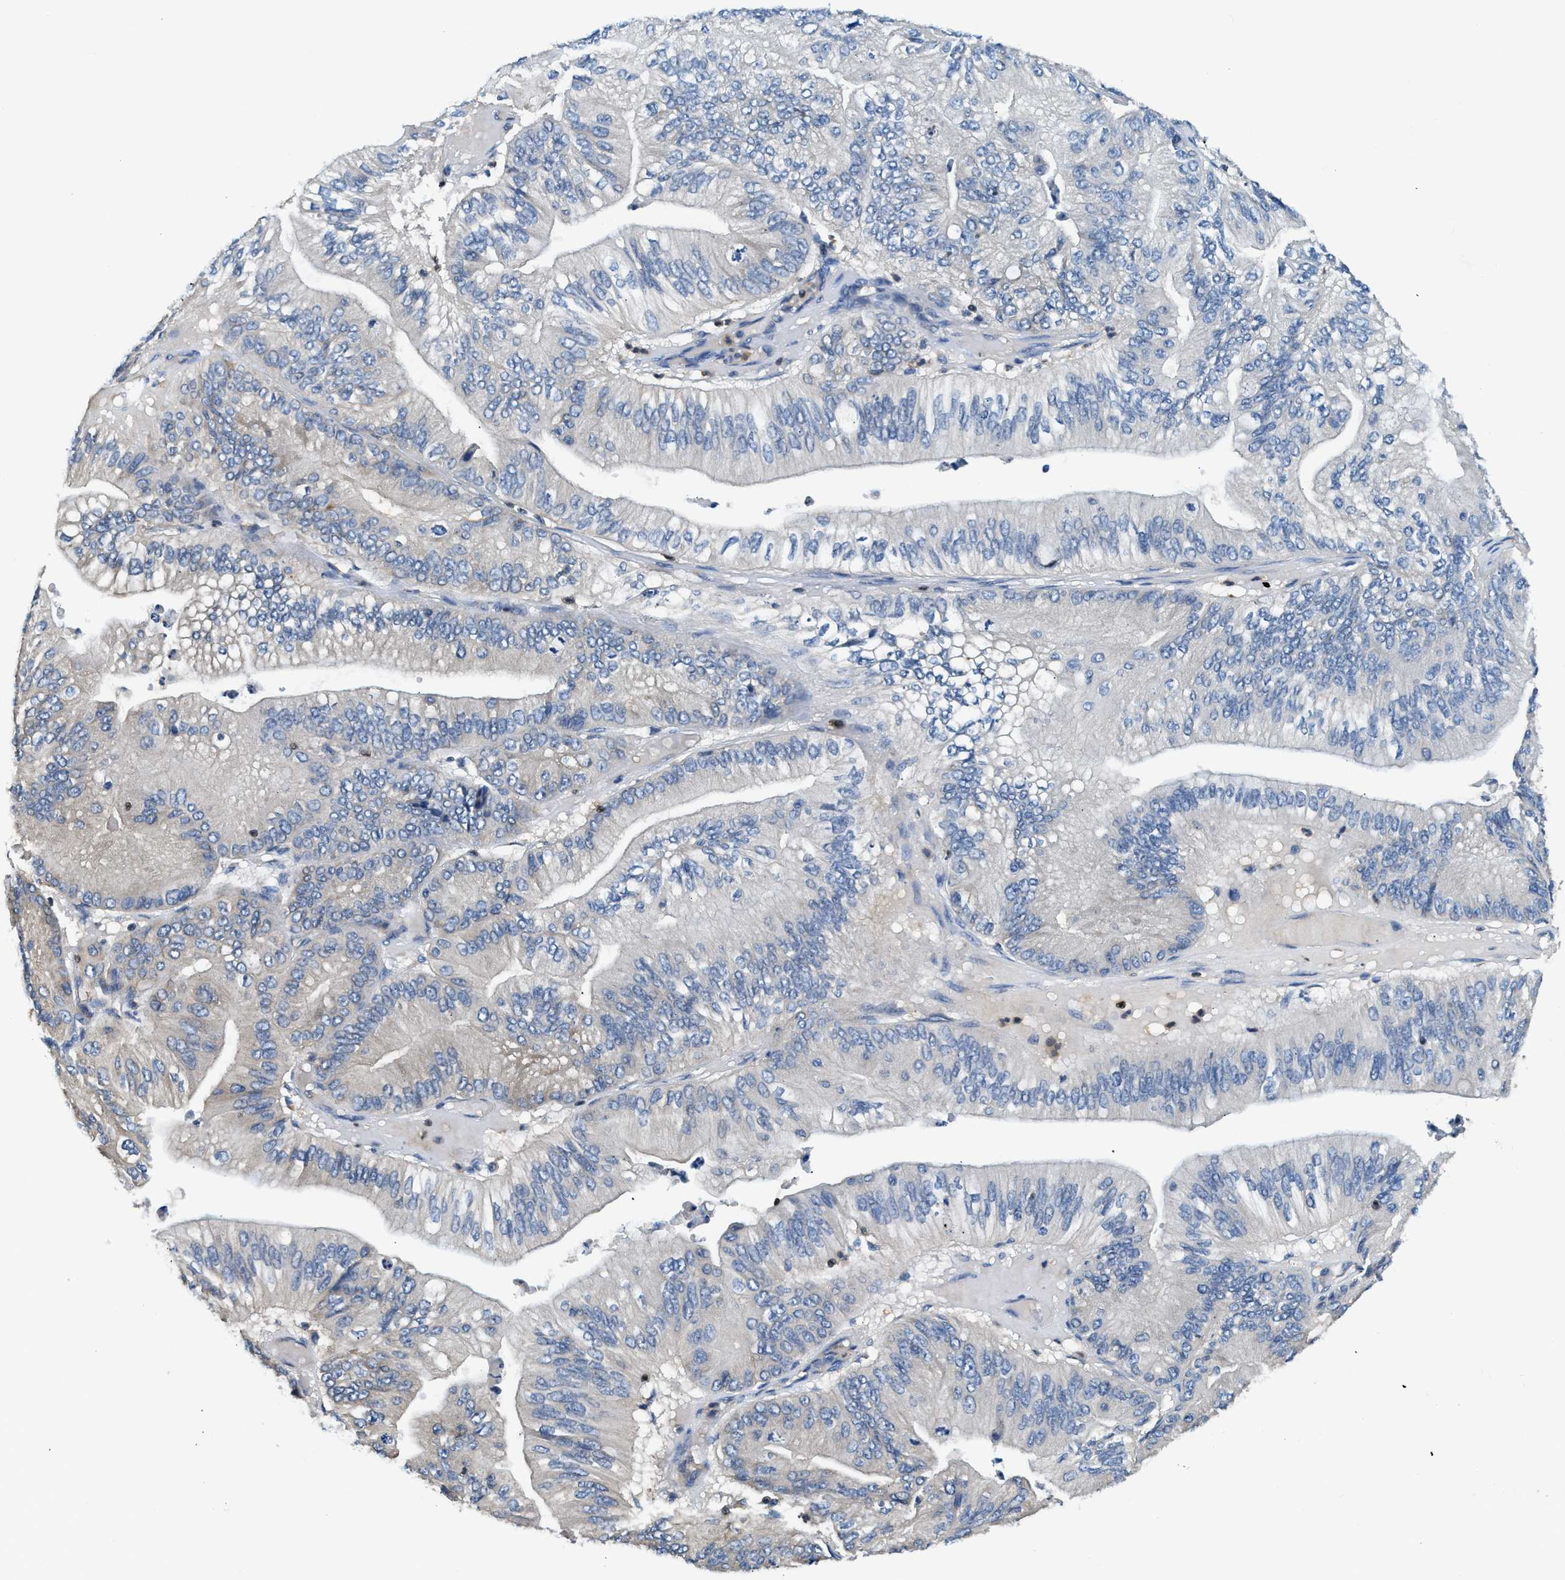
{"staining": {"intensity": "negative", "quantity": "none", "location": "none"}, "tissue": "ovarian cancer", "cell_type": "Tumor cells", "image_type": "cancer", "snomed": [{"axis": "morphology", "description": "Cystadenocarcinoma, mucinous, NOS"}, {"axis": "topography", "description": "Ovary"}], "caption": "Immunohistochemistry photomicrograph of neoplastic tissue: ovarian mucinous cystadenocarcinoma stained with DAB reveals no significant protein staining in tumor cells. (Immunohistochemistry, brightfield microscopy, high magnification).", "gene": "TOX", "patient": {"sex": "female", "age": 61}}